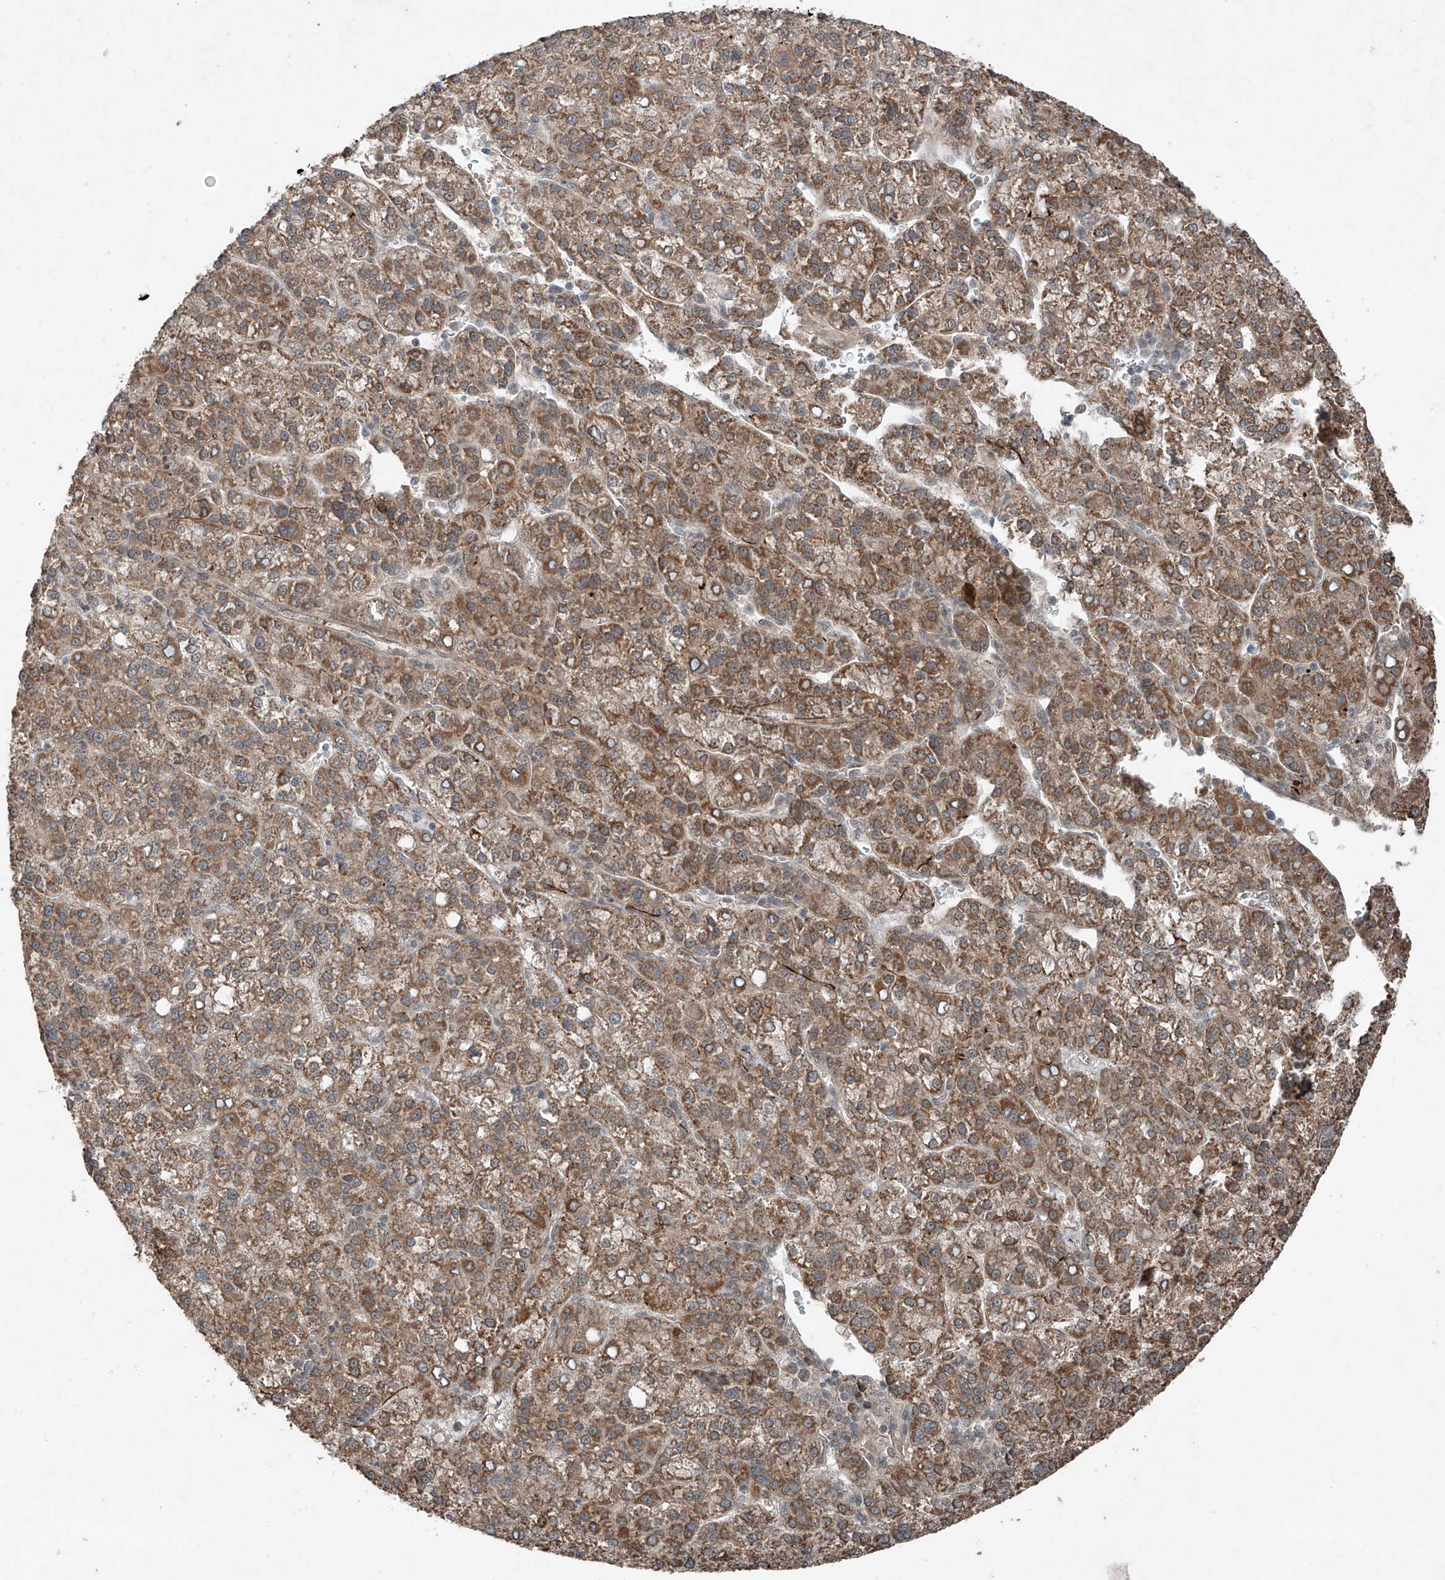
{"staining": {"intensity": "moderate", "quantity": ">75%", "location": "cytoplasmic/membranous"}, "tissue": "liver cancer", "cell_type": "Tumor cells", "image_type": "cancer", "snomed": [{"axis": "morphology", "description": "Carcinoma, Hepatocellular, NOS"}, {"axis": "topography", "description": "Liver"}], "caption": "A medium amount of moderate cytoplasmic/membranous positivity is seen in about >75% of tumor cells in liver hepatocellular carcinoma tissue. The protein of interest is shown in brown color, while the nuclei are stained blue.", "gene": "ZNF620", "patient": {"sex": "female", "age": 58}}